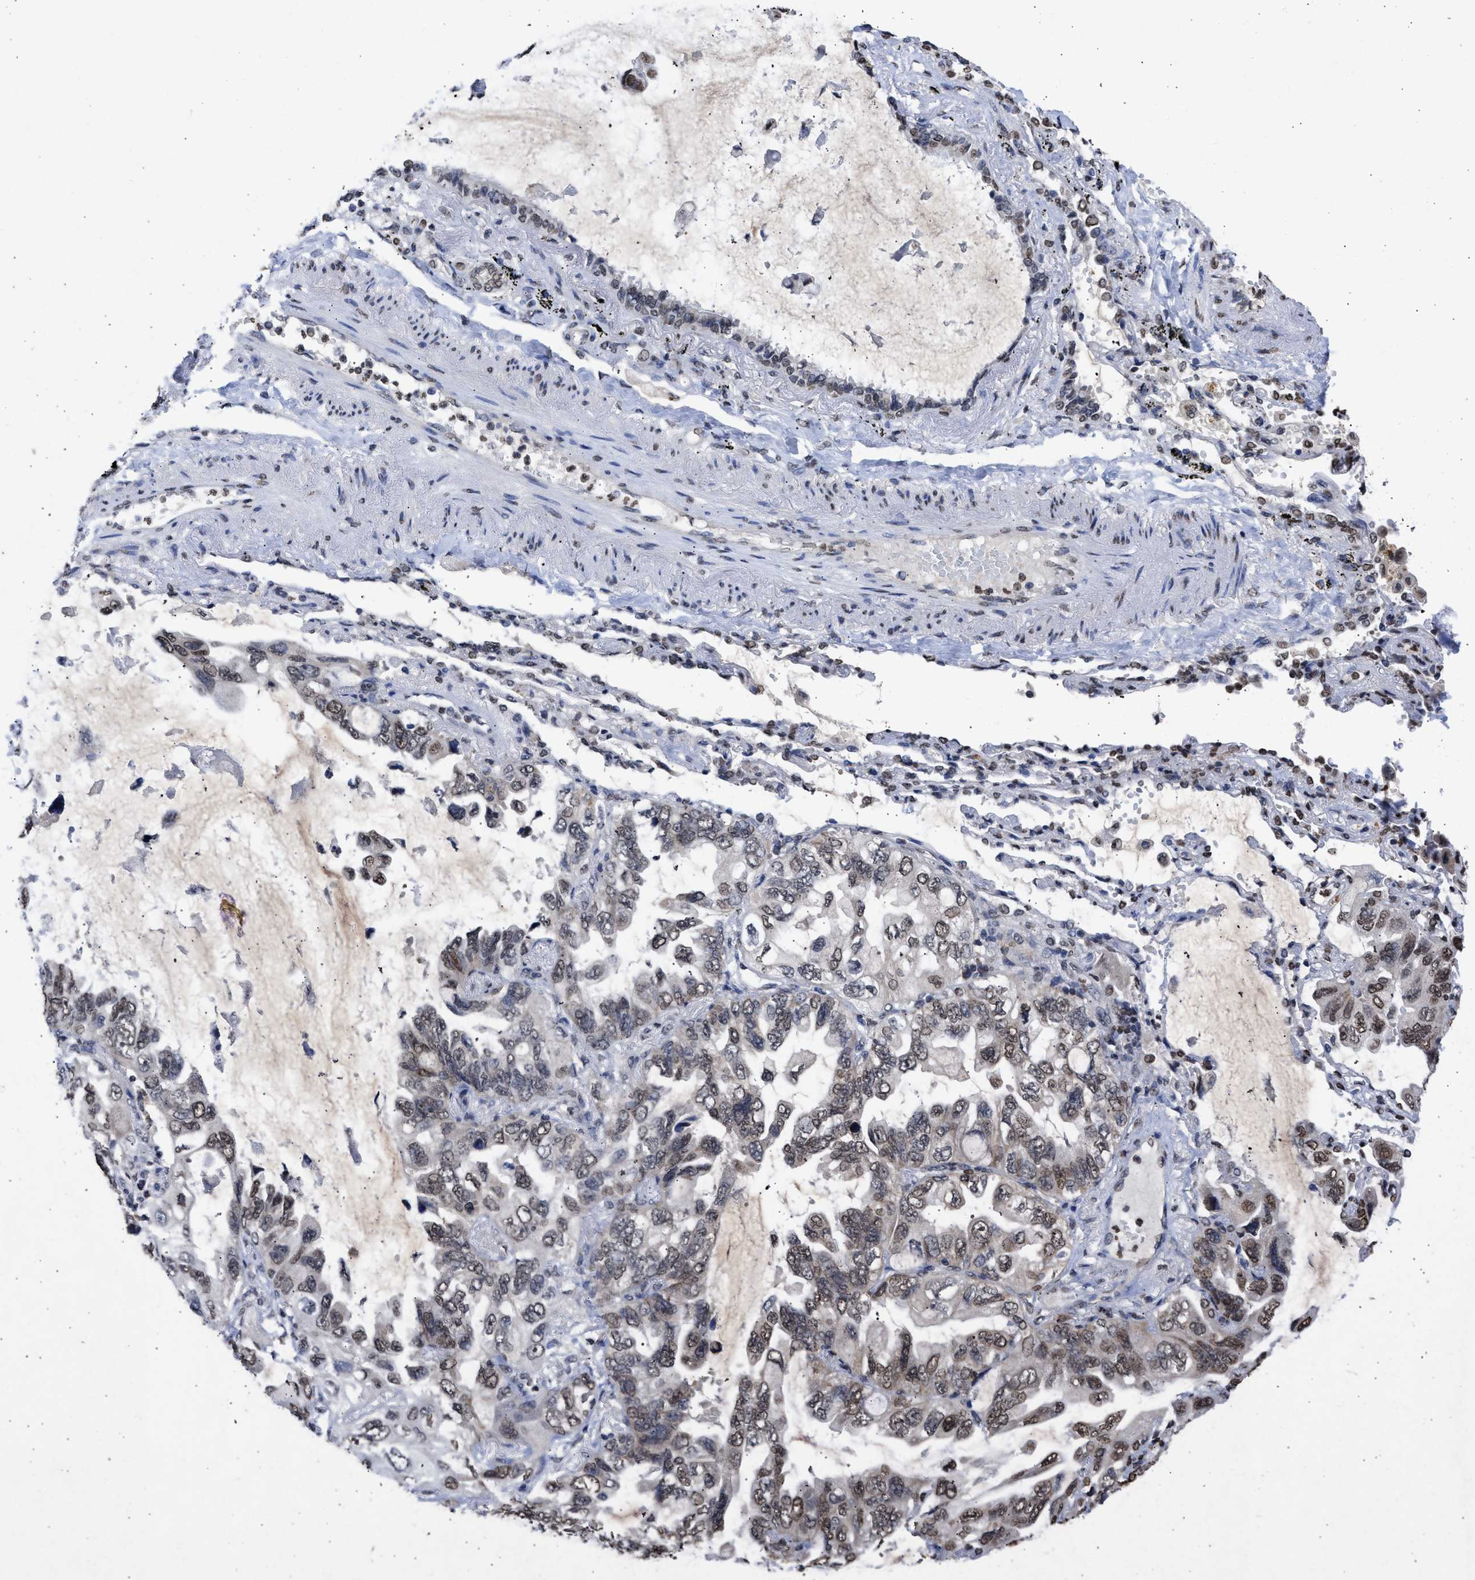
{"staining": {"intensity": "weak", "quantity": "25%-75%", "location": "cytoplasmic/membranous,nuclear"}, "tissue": "lung cancer", "cell_type": "Tumor cells", "image_type": "cancer", "snomed": [{"axis": "morphology", "description": "Squamous cell carcinoma, NOS"}, {"axis": "topography", "description": "Lung"}], "caption": "Immunohistochemistry (IHC) micrograph of neoplastic tissue: lung cancer (squamous cell carcinoma) stained using immunohistochemistry exhibits low levels of weak protein expression localized specifically in the cytoplasmic/membranous and nuclear of tumor cells, appearing as a cytoplasmic/membranous and nuclear brown color.", "gene": "NUP35", "patient": {"sex": "female", "age": 73}}